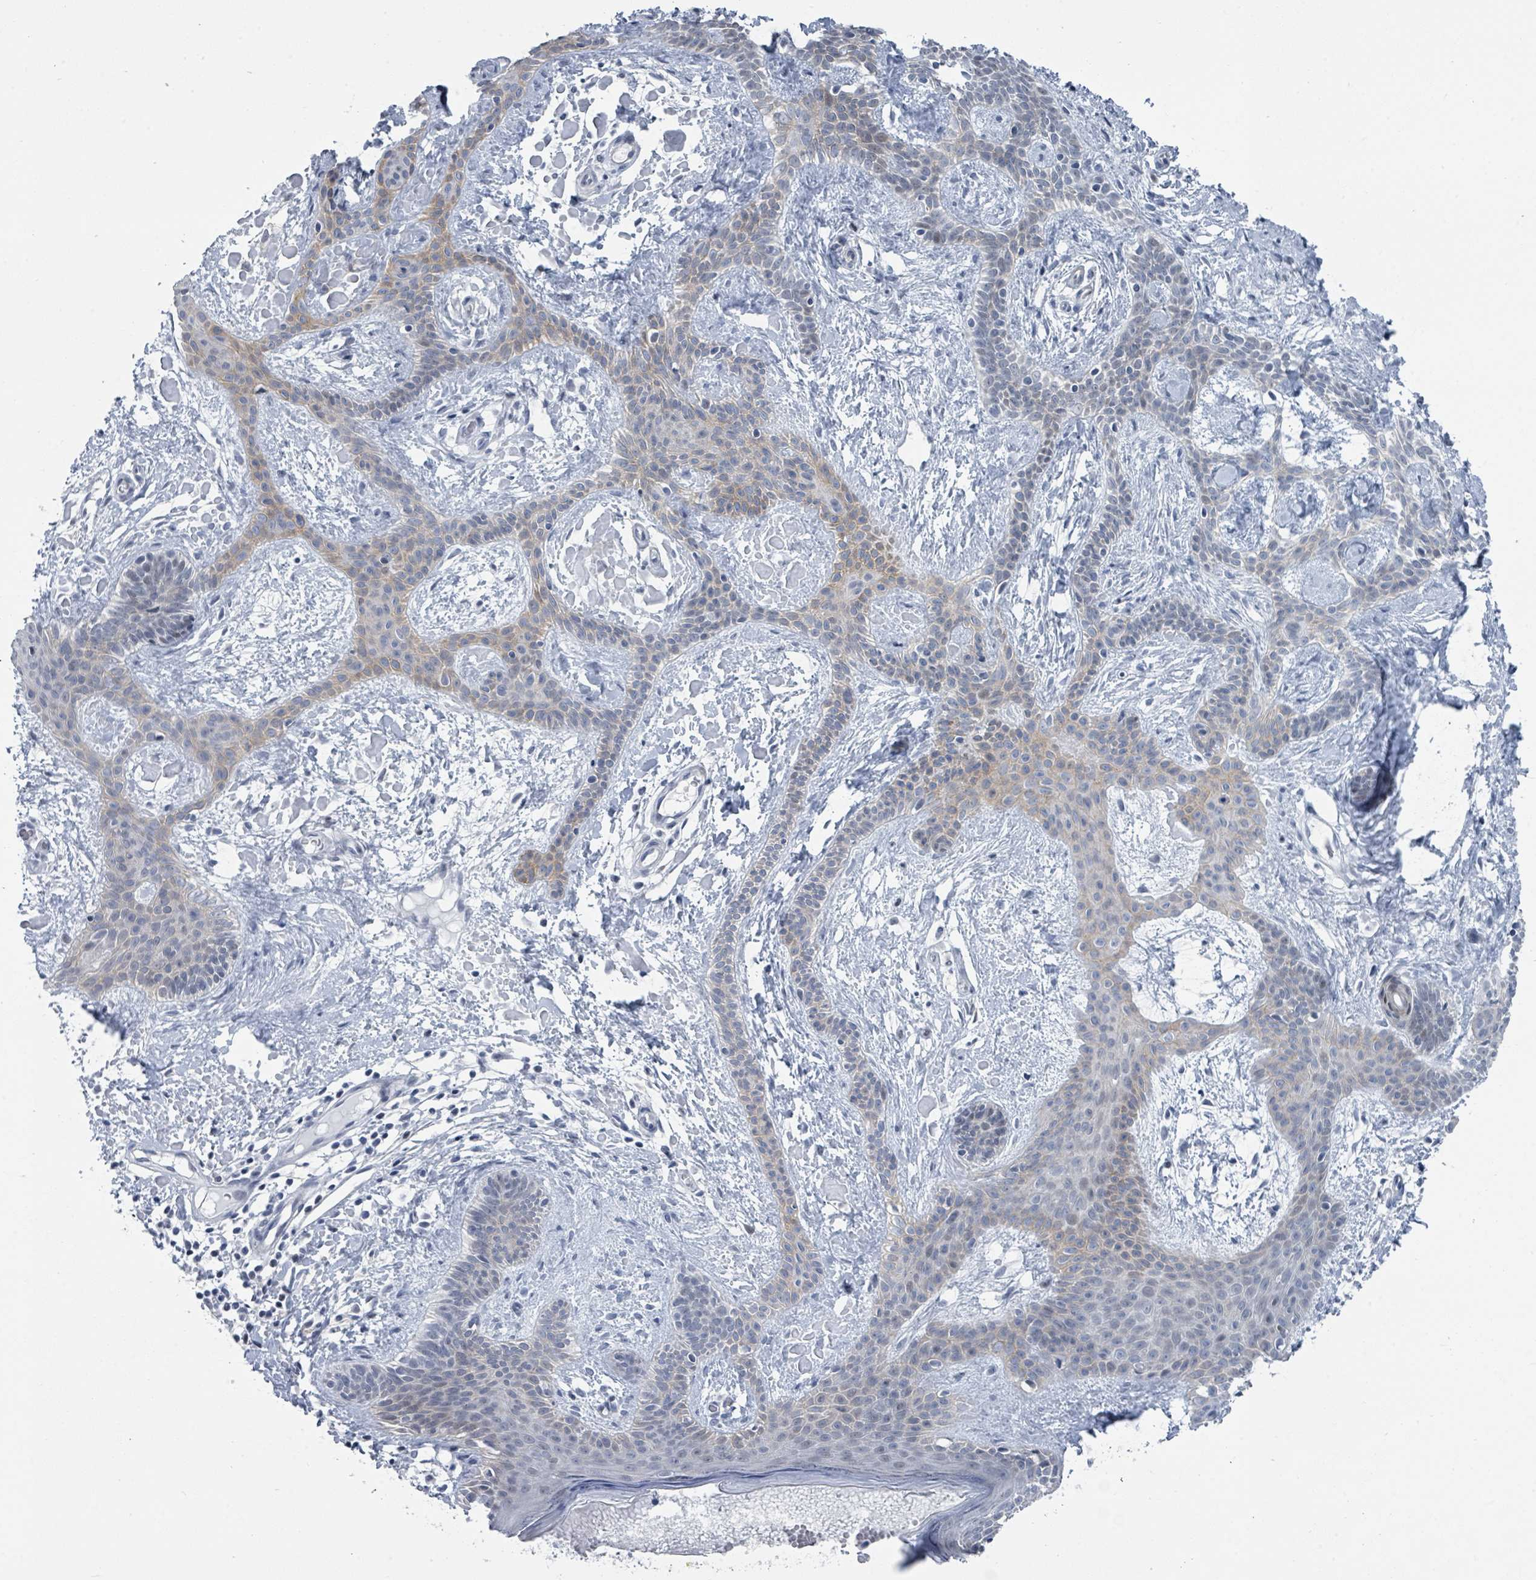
{"staining": {"intensity": "weak", "quantity": "25%-75%", "location": "cytoplasmic/membranous"}, "tissue": "skin cancer", "cell_type": "Tumor cells", "image_type": "cancer", "snomed": [{"axis": "morphology", "description": "Basal cell carcinoma"}, {"axis": "topography", "description": "Skin"}], "caption": "This image demonstrates basal cell carcinoma (skin) stained with IHC to label a protein in brown. The cytoplasmic/membranous of tumor cells show weak positivity for the protein. Nuclei are counter-stained blue.", "gene": "CT45A5", "patient": {"sex": "male", "age": 78}}